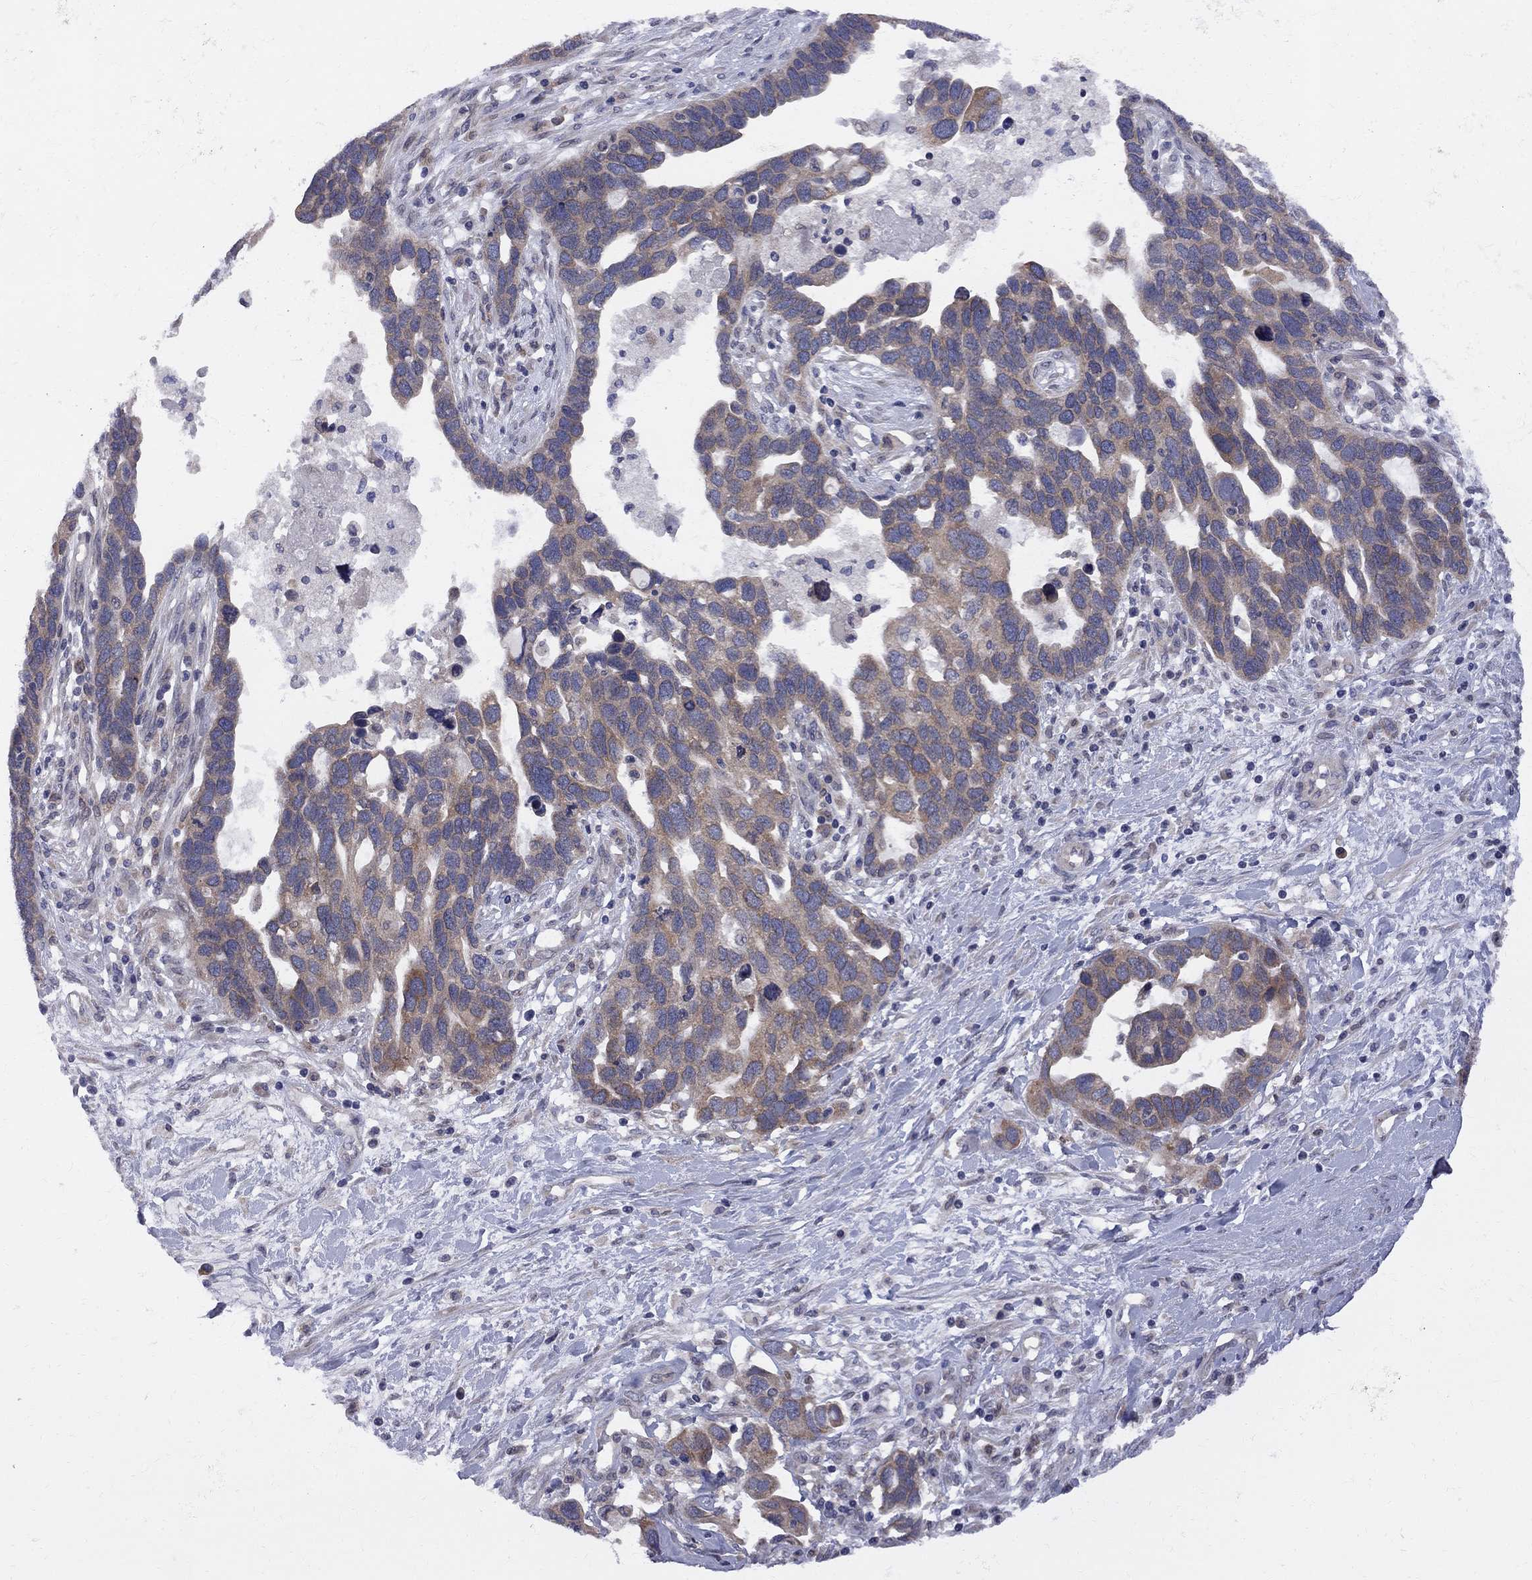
{"staining": {"intensity": "moderate", "quantity": "25%-75%", "location": "cytoplasmic/membranous"}, "tissue": "ovarian cancer", "cell_type": "Tumor cells", "image_type": "cancer", "snomed": [{"axis": "morphology", "description": "Cystadenocarcinoma, serous, NOS"}, {"axis": "topography", "description": "Ovary"}], "caption": "The micrograph demonstrates immunohistochemical staining of ovarian cancer (serous cystadenocarcinoma). There is moderate cytoplasmic/membranous positivity is present in approximately 25%-75% of tumor cells.", "gene": "CNOT11", "patient": {"sex": "female", "age": 54}}